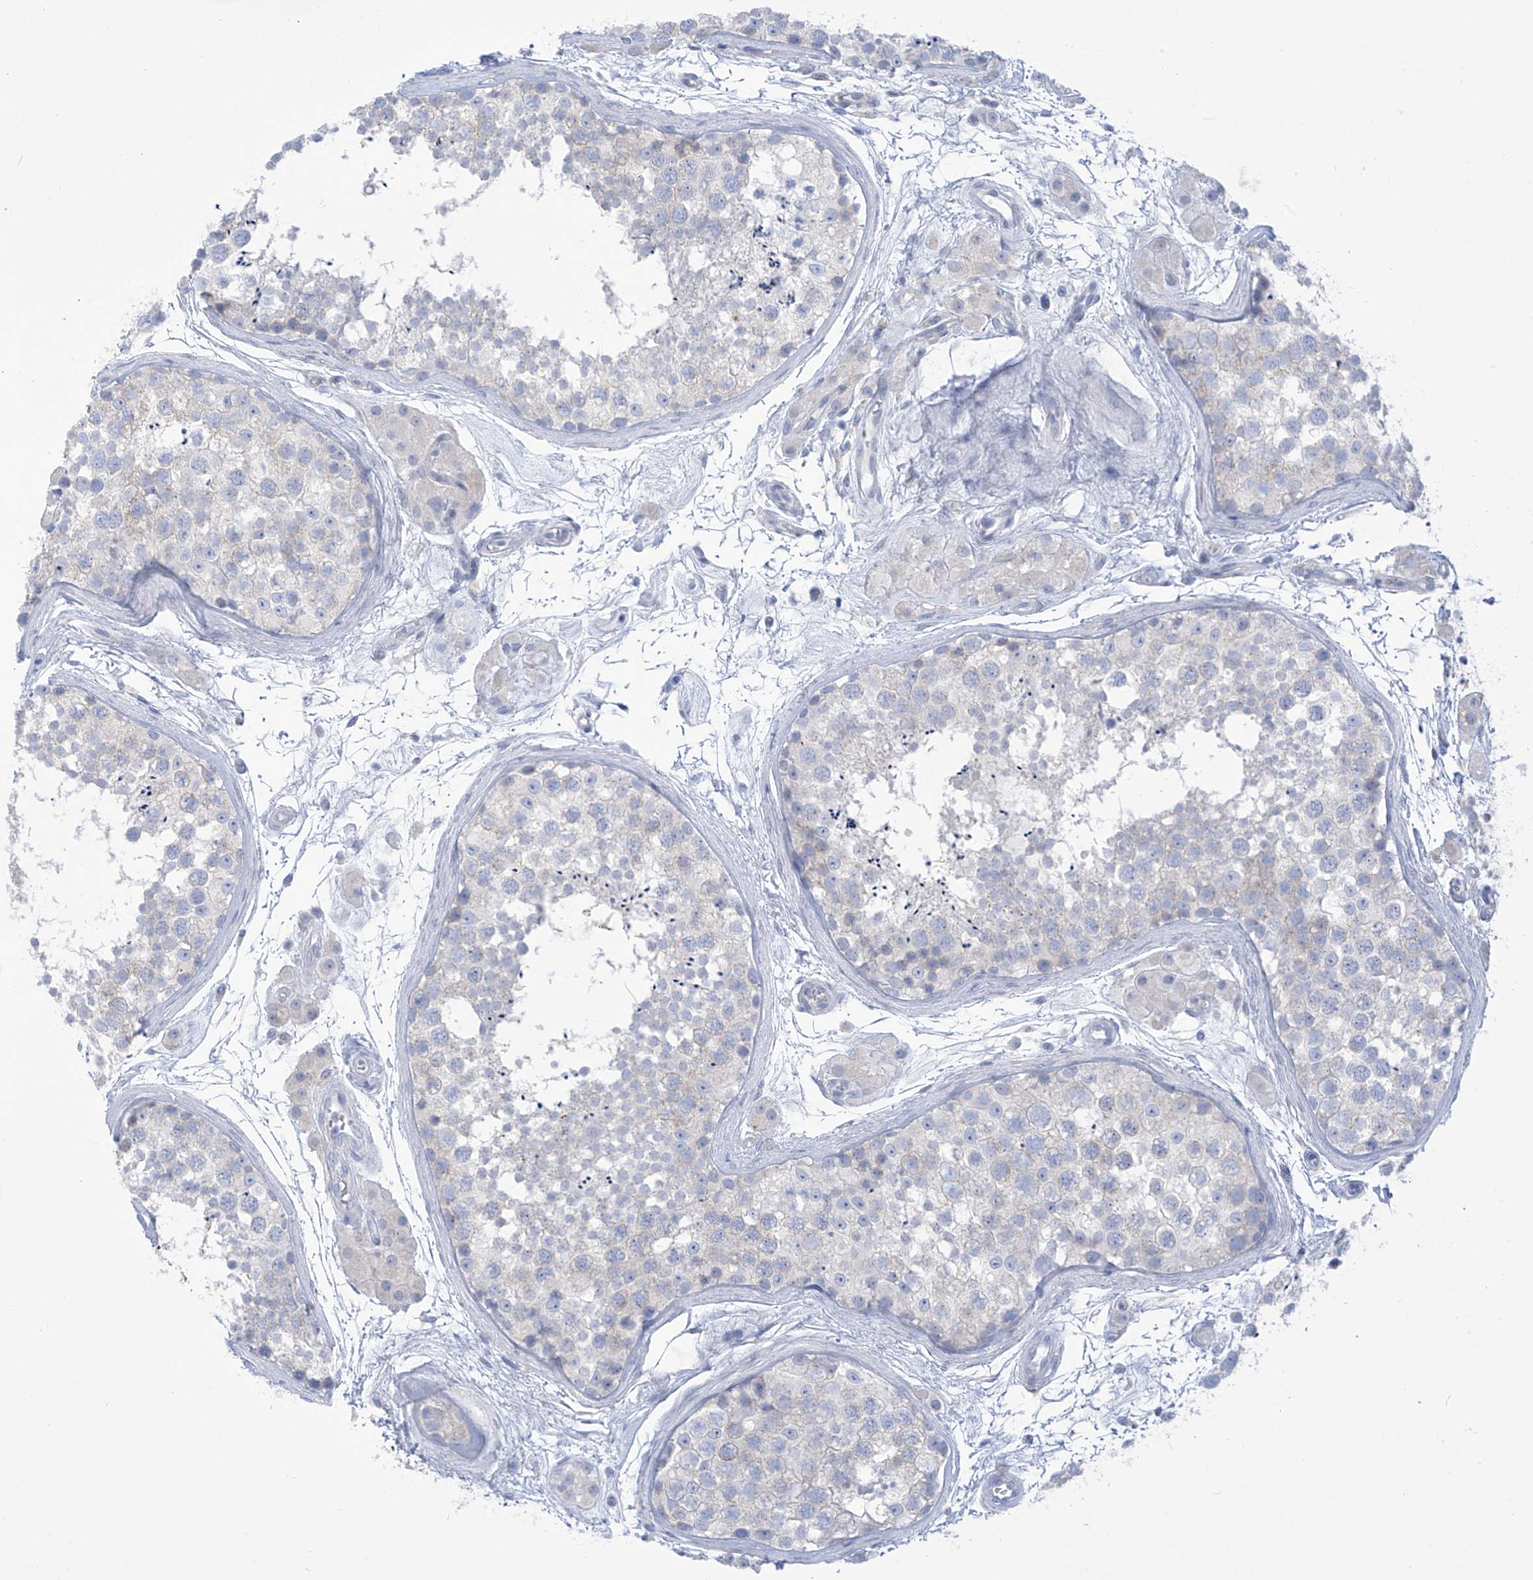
{"staining": {"intensity": "negative", "quantity": "none", "location": "none"}, "tissue": "testis", "cell_type": "Cells in seminiferous ducts", "image_type": "normal", "snomed": [{"axis": "morphology", "description": "Normal tissue, NOS"}, {"axis": "topography", "description": "Testis"}], "caption": "A high-resolution histopathology image shows immunohistochemistry (IHC) staining of unremarkable testis, which shows no significant expression in cells in seminiferous ducts.", "gene": "FABP2", "patient": {"sex": "male", "age": 56}}